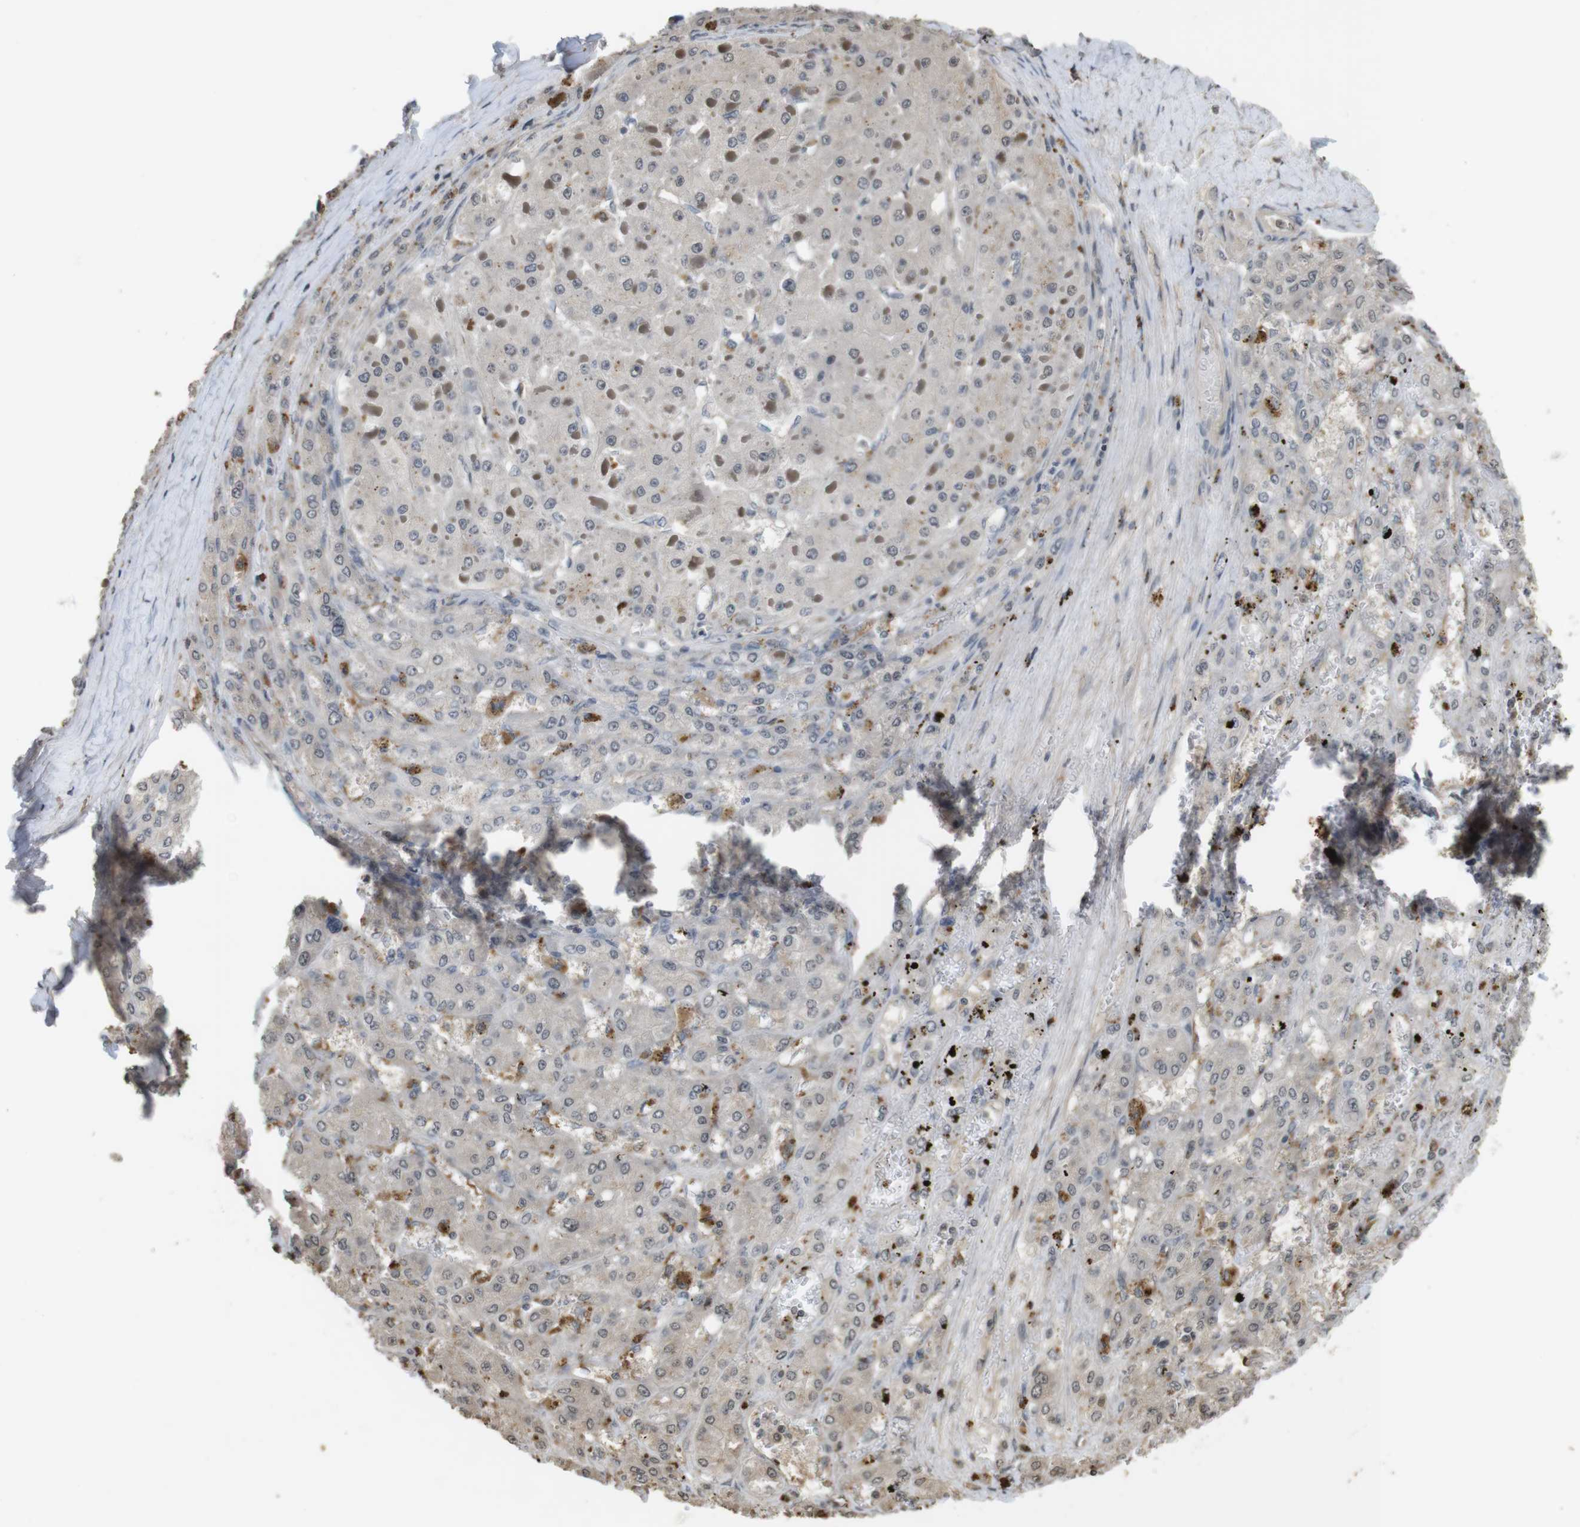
{"staining": {"intensity": "weak", "quantity": "<25%", "location": "cytoplasmic/membranous"}, "tissue": "liver cancer", "cell_type": "Tumor cells", "image_type": "cancer", "snomed": [{"axis": "morphology", "description": "Carcinoma, Hepatocellular, NOS"}, {"axis": "topography", "description": "Liver"}], "caption": "This is a micrograph of immunohistochemistry staining of liver hepatocellular carcinoma, which shows no positivity in tumor cells. (Stains: DAB immunohistochemistry with hematoxylin counter stain, Microscopy: brightfield microscopy at high magnification).", "gene": "FZD10", "patient": {"sex": "female", "age": 73}}